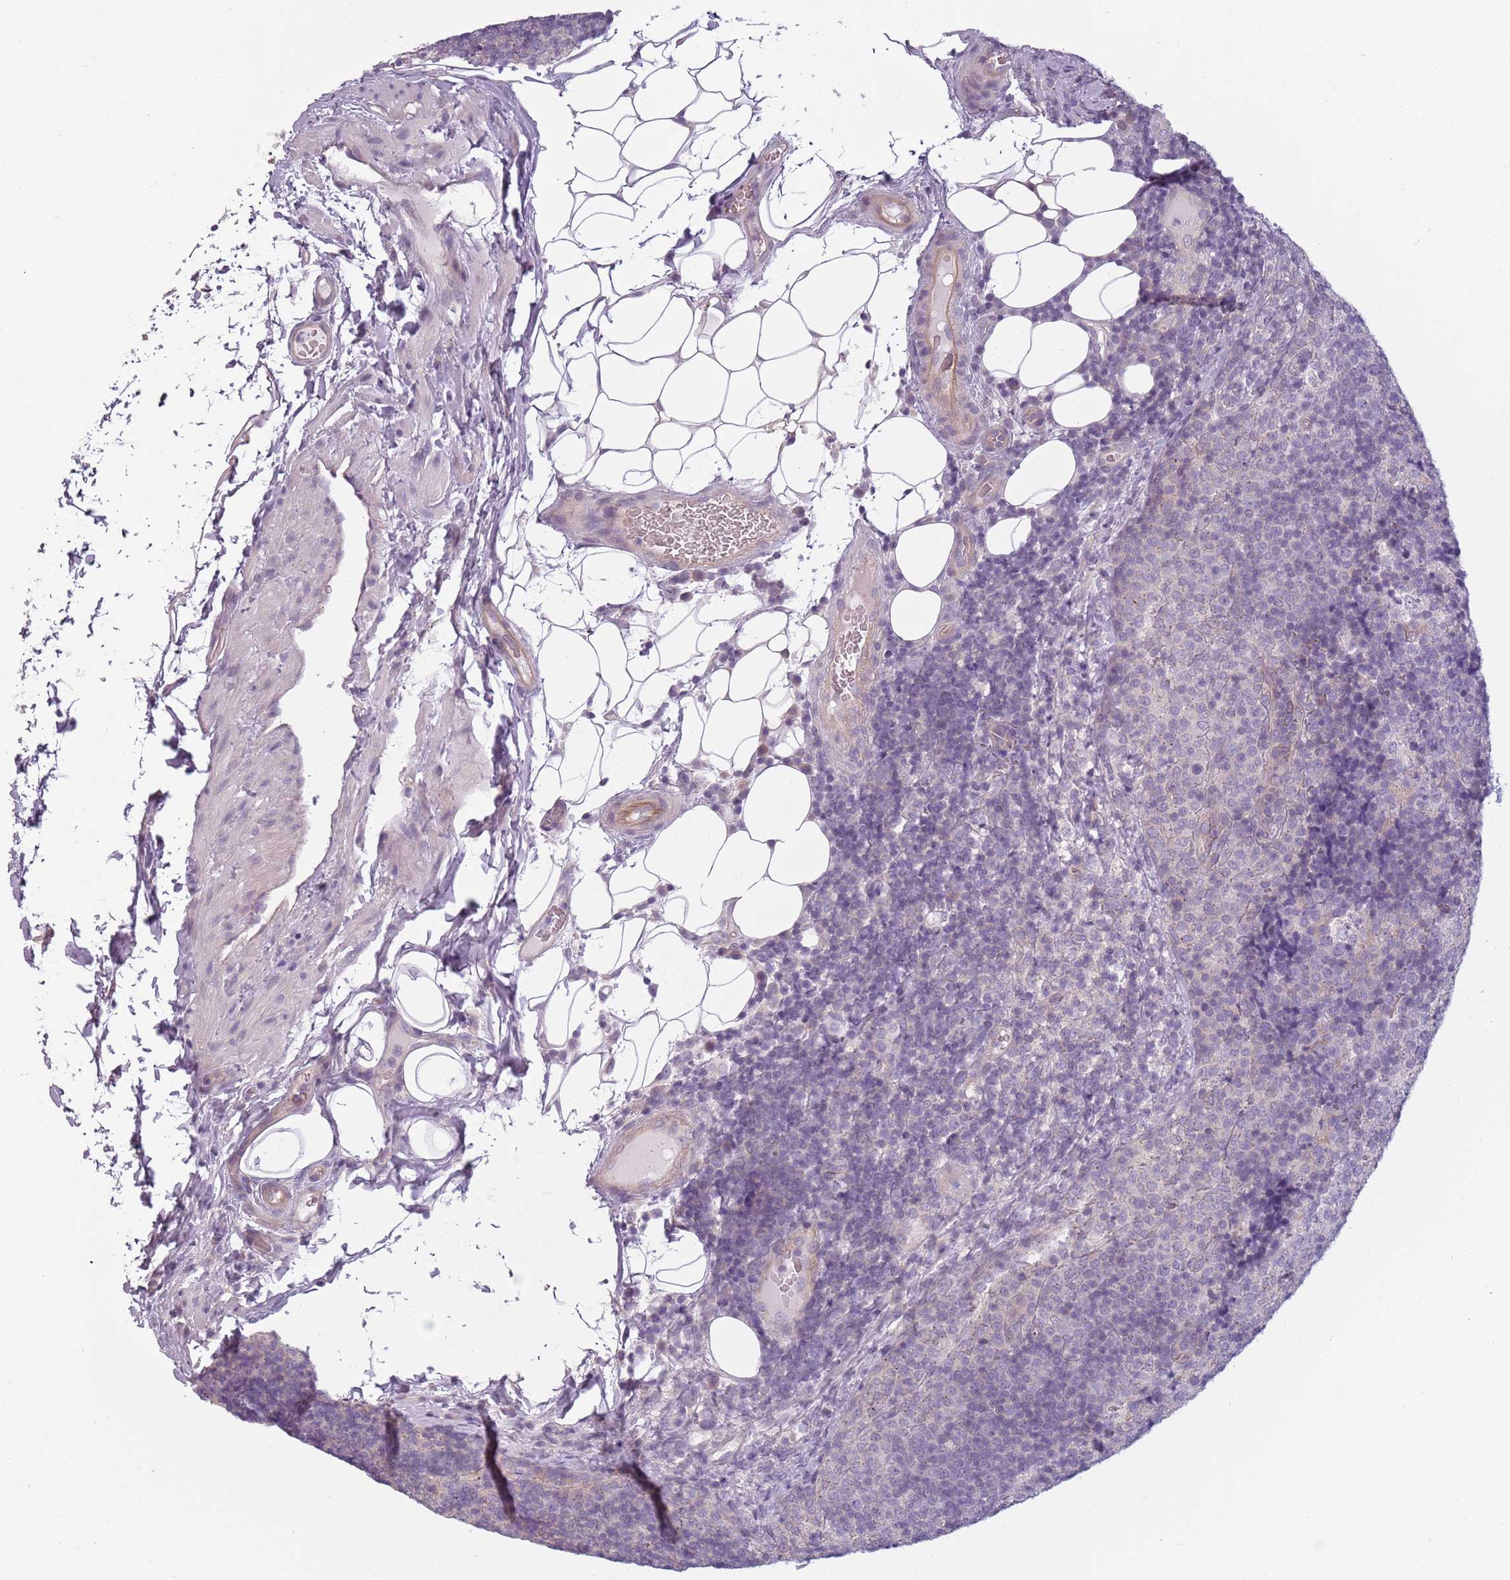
{"staining": {"intensity": "negative", "quantity": "none", "location": "none"}, "tissue": "lymph node", "cell_type": "Non-germinal center cells", "image_type": "normal", "snomed": [{"axis": "morphology", "description": "Normal tissue, NOS"}, {"axis": "topography", "description": "Lymph node"}], "caption": "The IHC histopathology image has no significant staining in non-germinal center cells of lymph node. (DAB IHC, high magnification).", "gene": "TLCD2", "patient": {"sex": "female", "age": 31}}